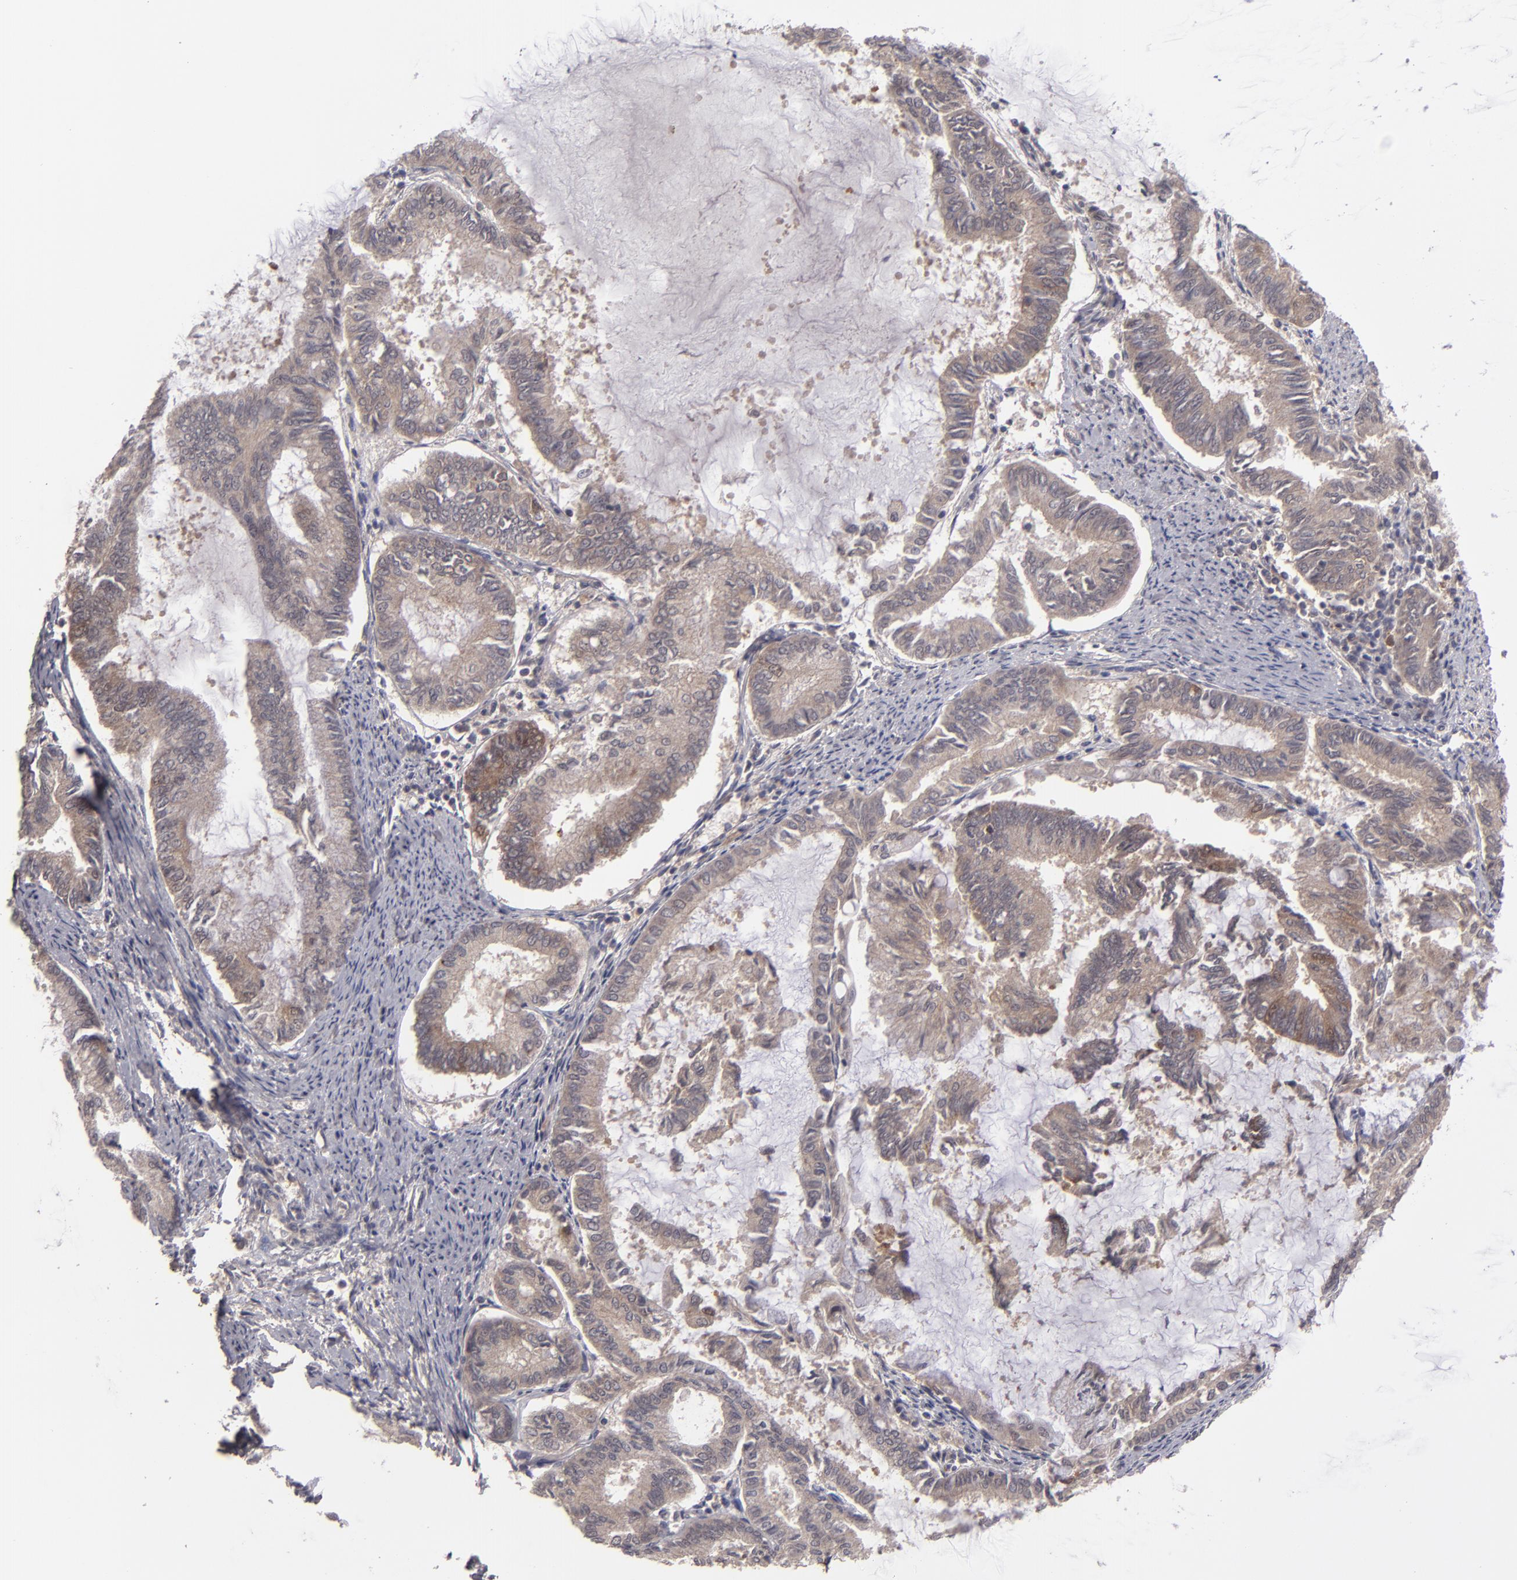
{"staining": {"intensity": "moderate", "quantity": ">75%", "location": "cytoplasmic/membranous"}, "tissue": "endometrial cancer", "cell_type": "Tumor cells", "image_type": "cancer", "snomed": [{"axis": "morphology", "description": "Adenocarcinoma, NOS"}, {"axis": "topography", "description": "Endometrium"}], "caption": "Adenocarcinoma (endometrial) stained with immunohistochemistry (IHC) demonstrates moderate cytoplasmic/membranous positivity in about >75% of tumor cells.", "gene": "TYMS", "patient": {"sex": "female", "age": 86}}